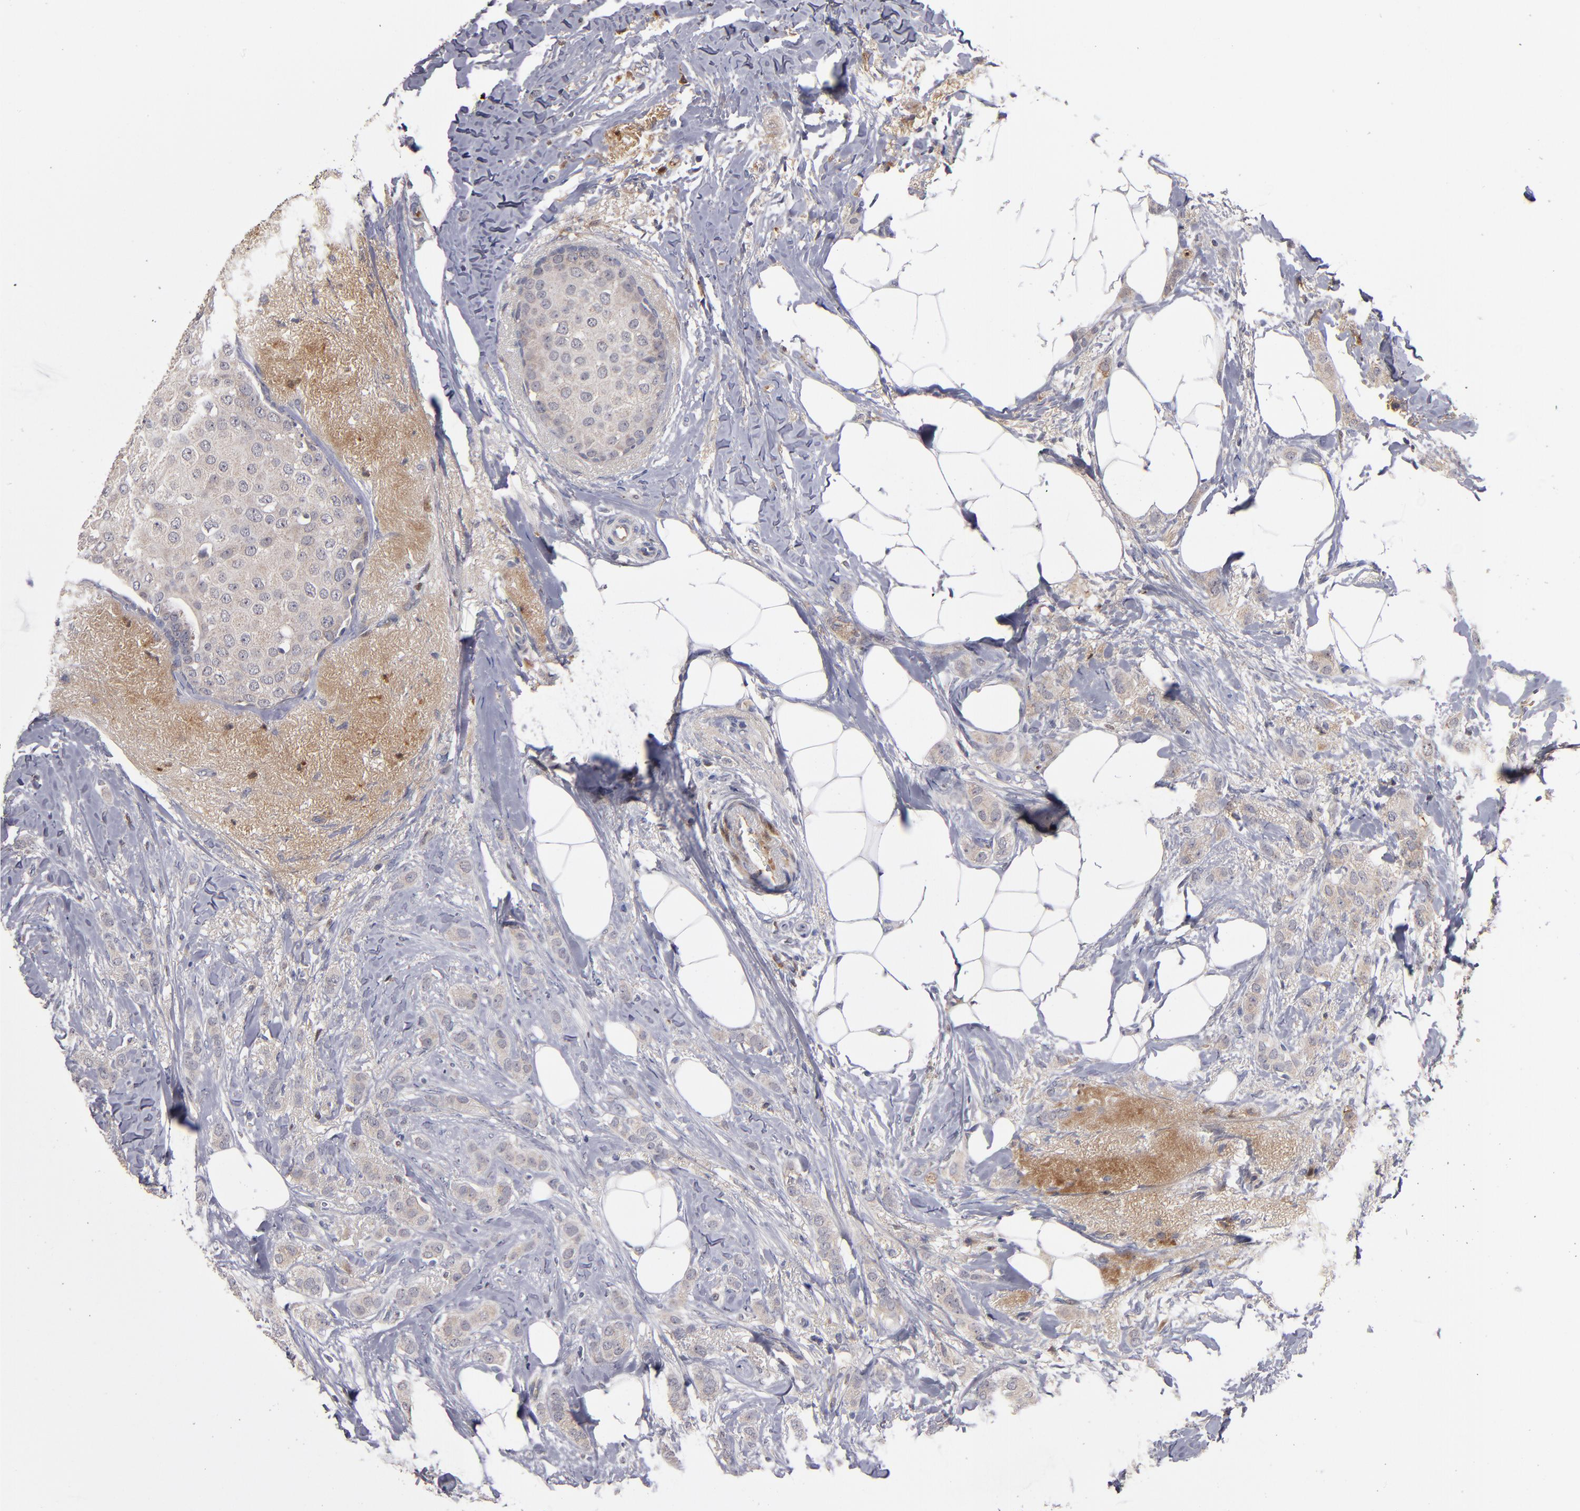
{"staining": {"intensity": "weak", "quantity": ">75%", "location": "cytoplasmic/membranous"}, "tissue": "breast cancer", "cell_type": "Tumor cells", "image_type": "cancer", "snomed": [{"axis": "morphology", "description": "Lobular carcinoma"}, {"axis": "topography", "description": "Breast"}], "caption": "Human breast cancer (lobular carcinoma) stained with a brown dye displays weak cytoplasmic/membranous positive expression in about >75% of tumor cells.", "gene": "EXD2", "patient": {"sex": "female", "age": 55}}